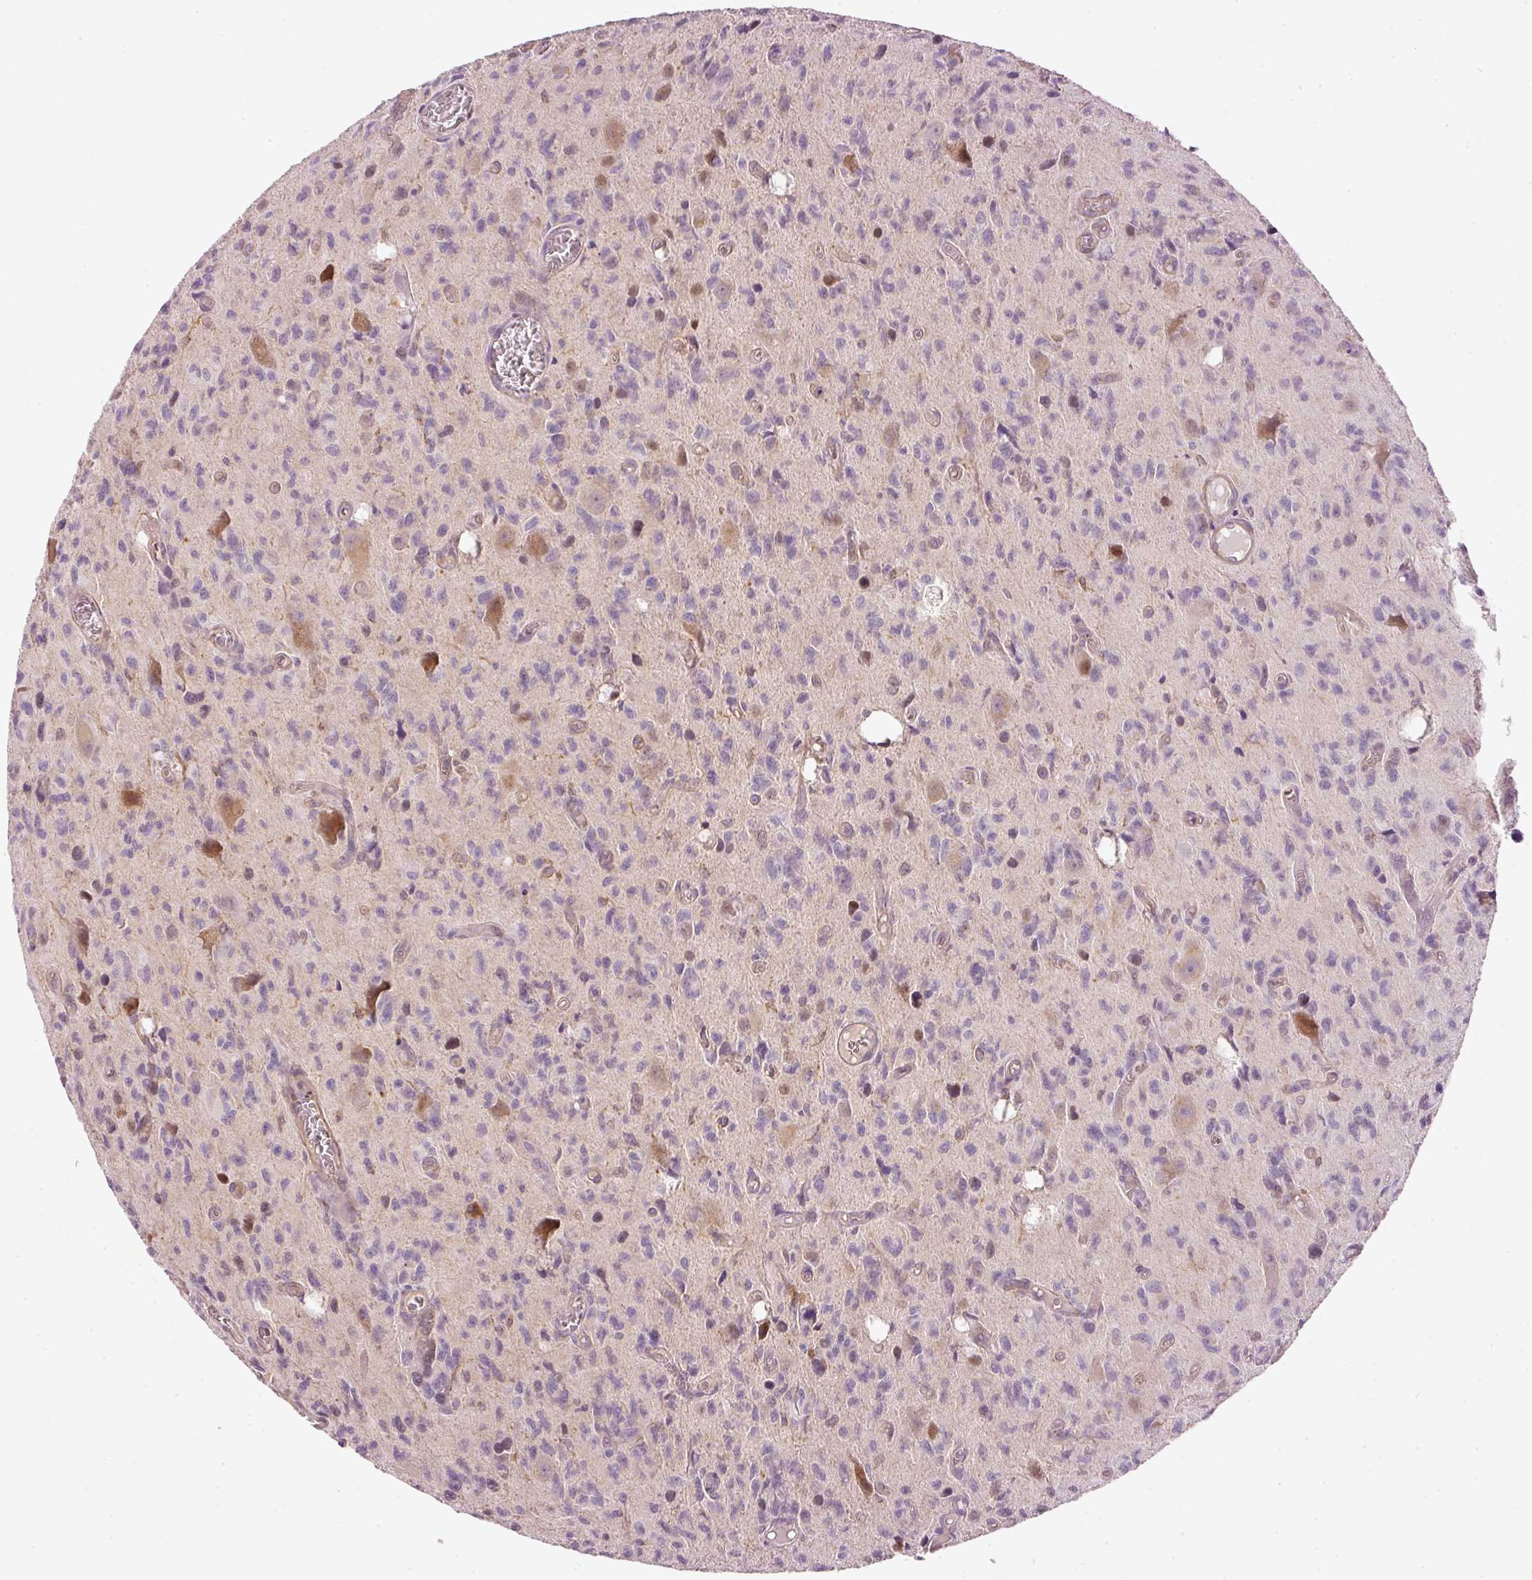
{"staining": {"intensity": "negative", "quantity": "none", "location": "none"}, "tissue": "glioma", "cell_type": "Tumor cells", "image_type": "cancer", "snomed": [{"axis": "morphology", "description": "Glioma, malignant, High grade"}, {"axis": "topography", "description": "Brain"}], "caption": "The immunohistochemistry micrograph has no significant staining in tumor cells of glioma tissue.", "gene": "OSR2", "patient": {"sex": "male", "age": 76}}